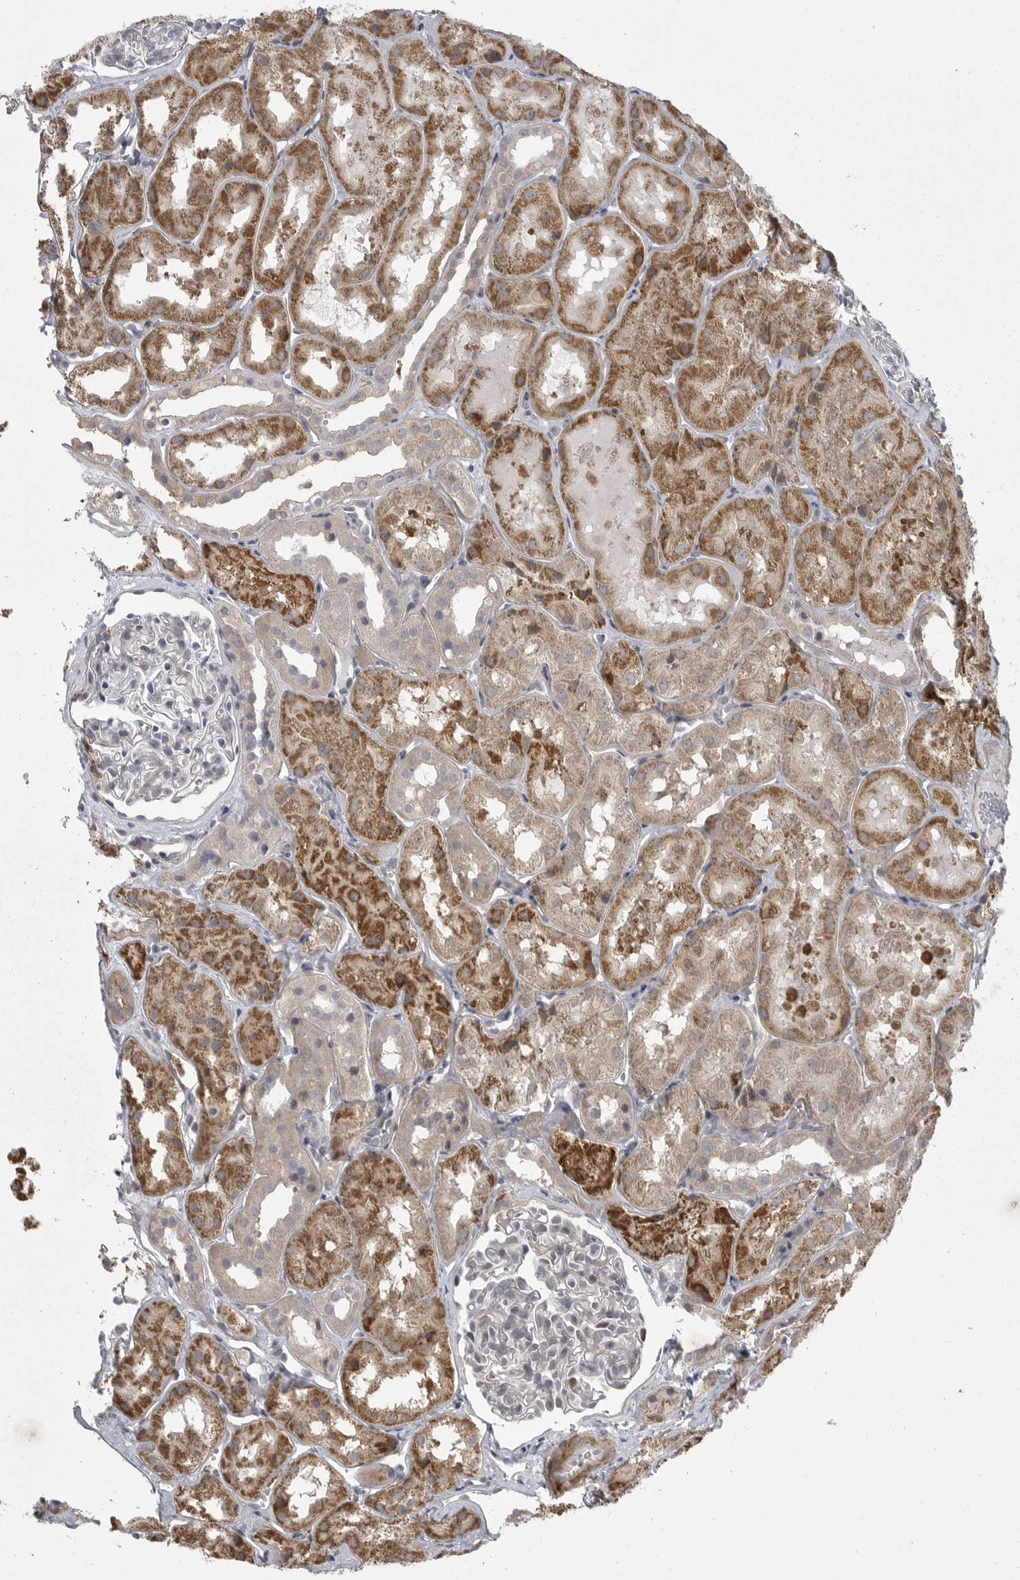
{"staining": {"intensity": "negative", "quantity": "none", "location": "none"}, "tissue": "kidney", "cell_type": "Cells in glomeruli", "image_type": "normal", "snomed": [{"axis": "morphology", "description": "Normal tissue, NOS"}, {"axis": "topography", "description": "Kidney"}], "caption": "DAB immunohistochemical staining of normal kidney displays no significant expression in cells in glomeruli.", "gene": "PPP1R9A", "patient": {"sex": "male", "age": 16}}